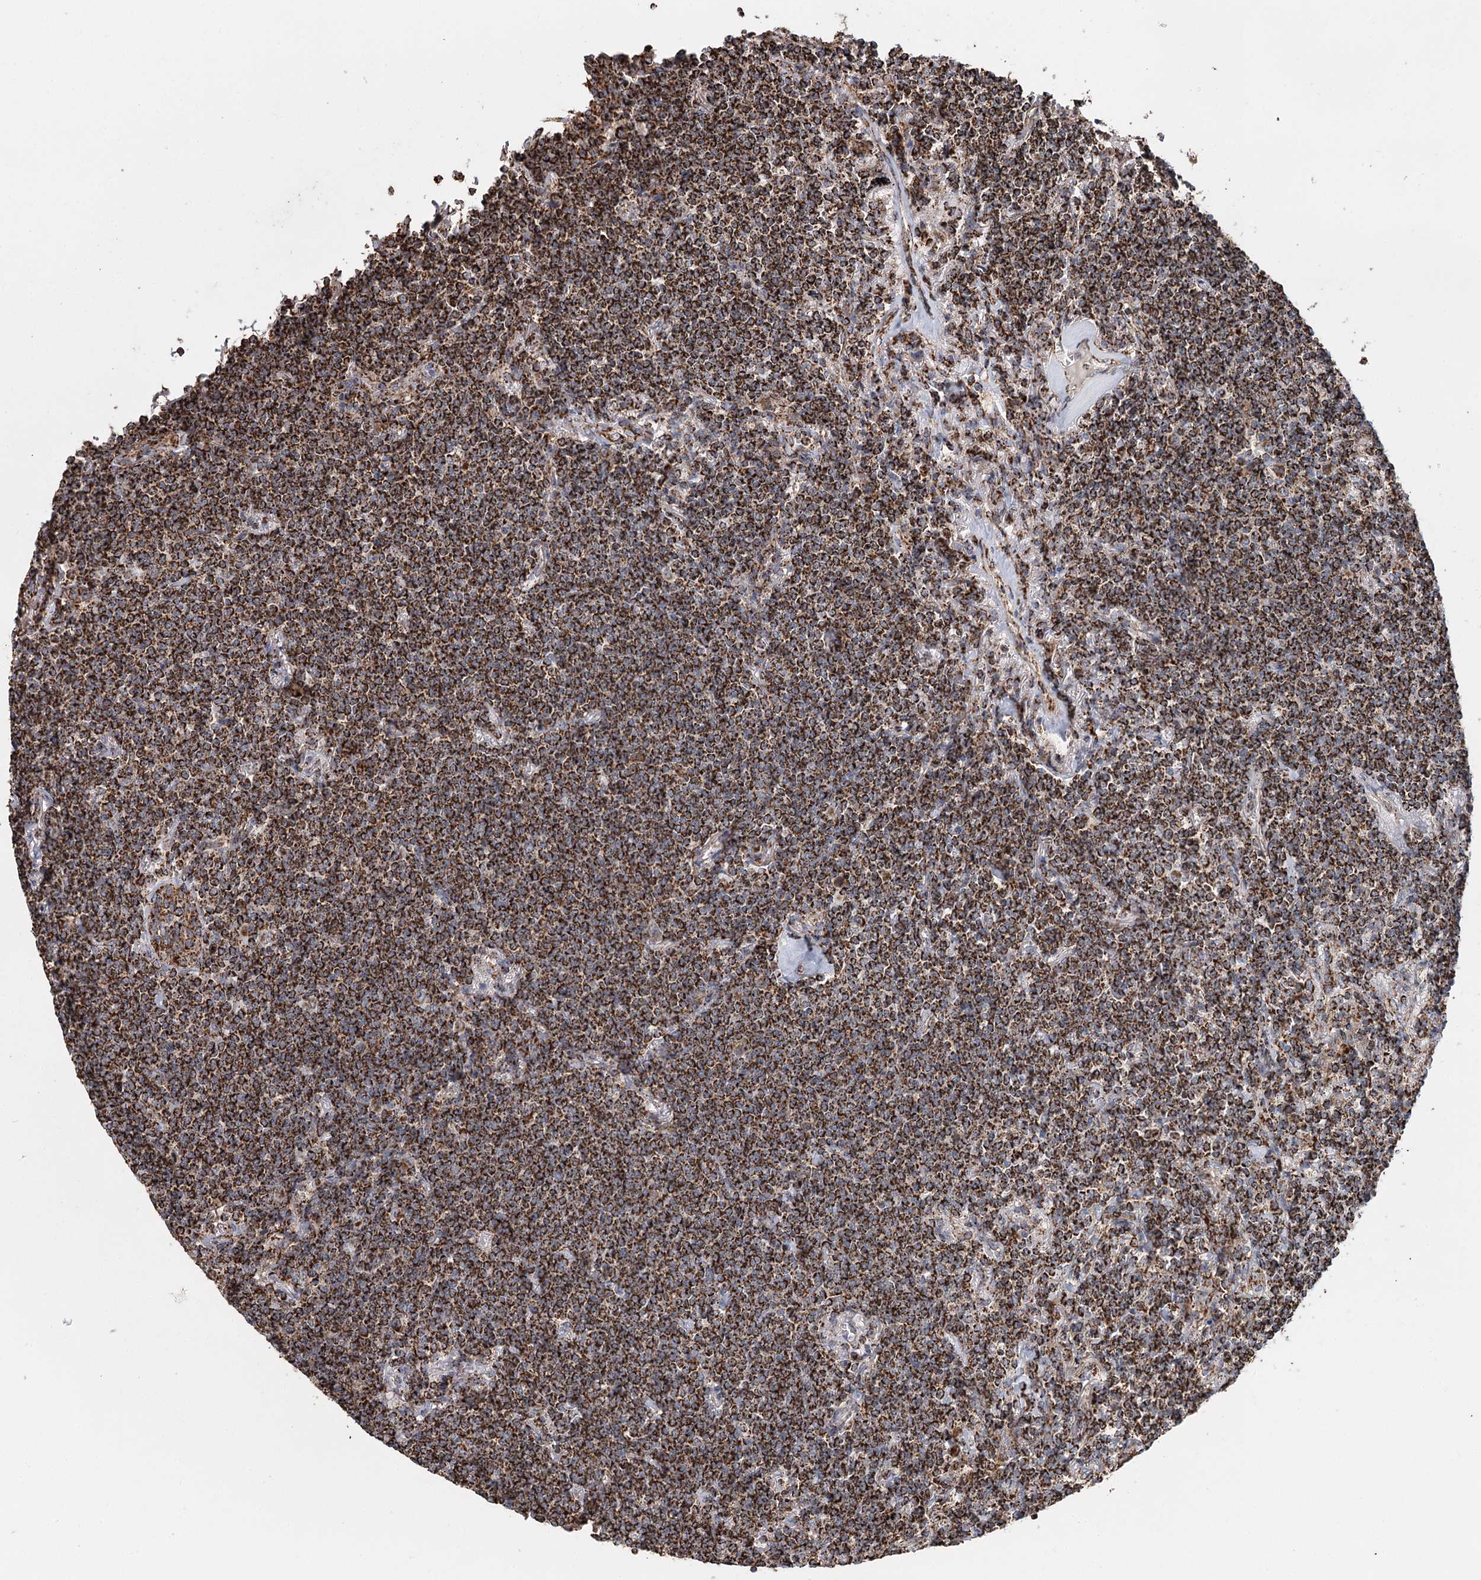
{"staining": {"intensity": "strong", "quantity": ">75%", "location": "cytoplasmic/membranous"}, "tissue": "lymphoma", "cell_type": "Tumor cells", "image_type": "cancer", "snomed": [{"axis": "morphology", "description": "Malignant lymphoma, non-Hodgkin's type, Low grade"}, {"axis": "topography", "description": "Lung"}], "caption": "Protein expression by immunohistochemistry (IHC) reveals strong cytoplasmic/membranous staining in about >75% of tumor cells in low-grade malignant lymphoma, non-Hodgkin's type. Using DAB (3,3'-diaminobenzidine) (brown) and hematoxylin (blue) stains, captured at high magnification using brightfield microscopy.", "gene": "APH1A", "patient": {"sex": "female", "age": 71}}